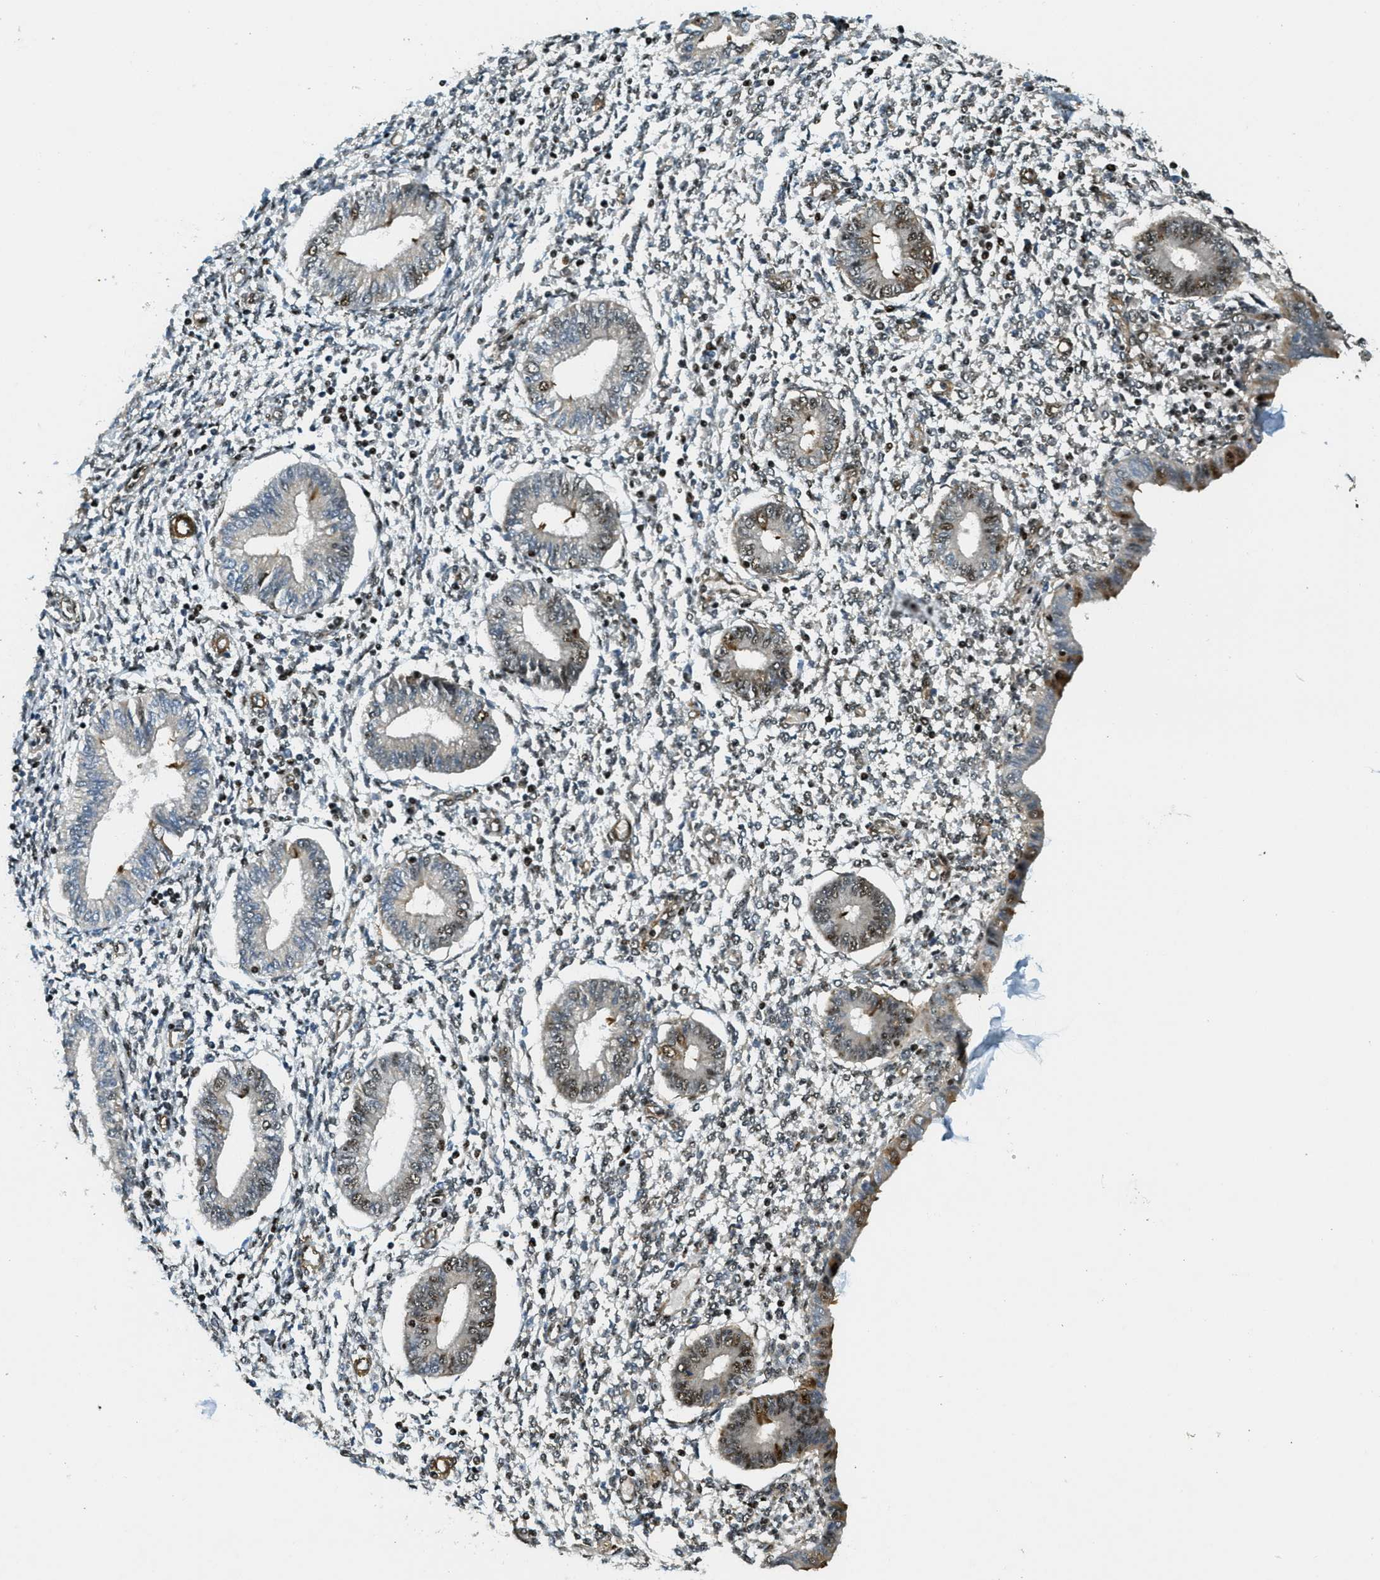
{"staining": {"intensity": "moderate", "quantity": "25%-75%", "location": "nuclear"}, "tissue": "endometrium", "cell_type": "Cells in endometrial stroma", "image_type": "normal", "snomed": [{"axis": "morphology", "description": "Normal tissue, NOS"}, {"axis": "topography", "description": "Endometrium"}], "caption": "Protein expression analysis of unremarkable human endometrium reveals moderate nuclear positivity in approximately 25%-75% of cells in endometrial stroma. (IHC, brightfield microscopy, high magnification).", "gene": "CFAP36", "patient": {"sex": "female", "age": 50}}